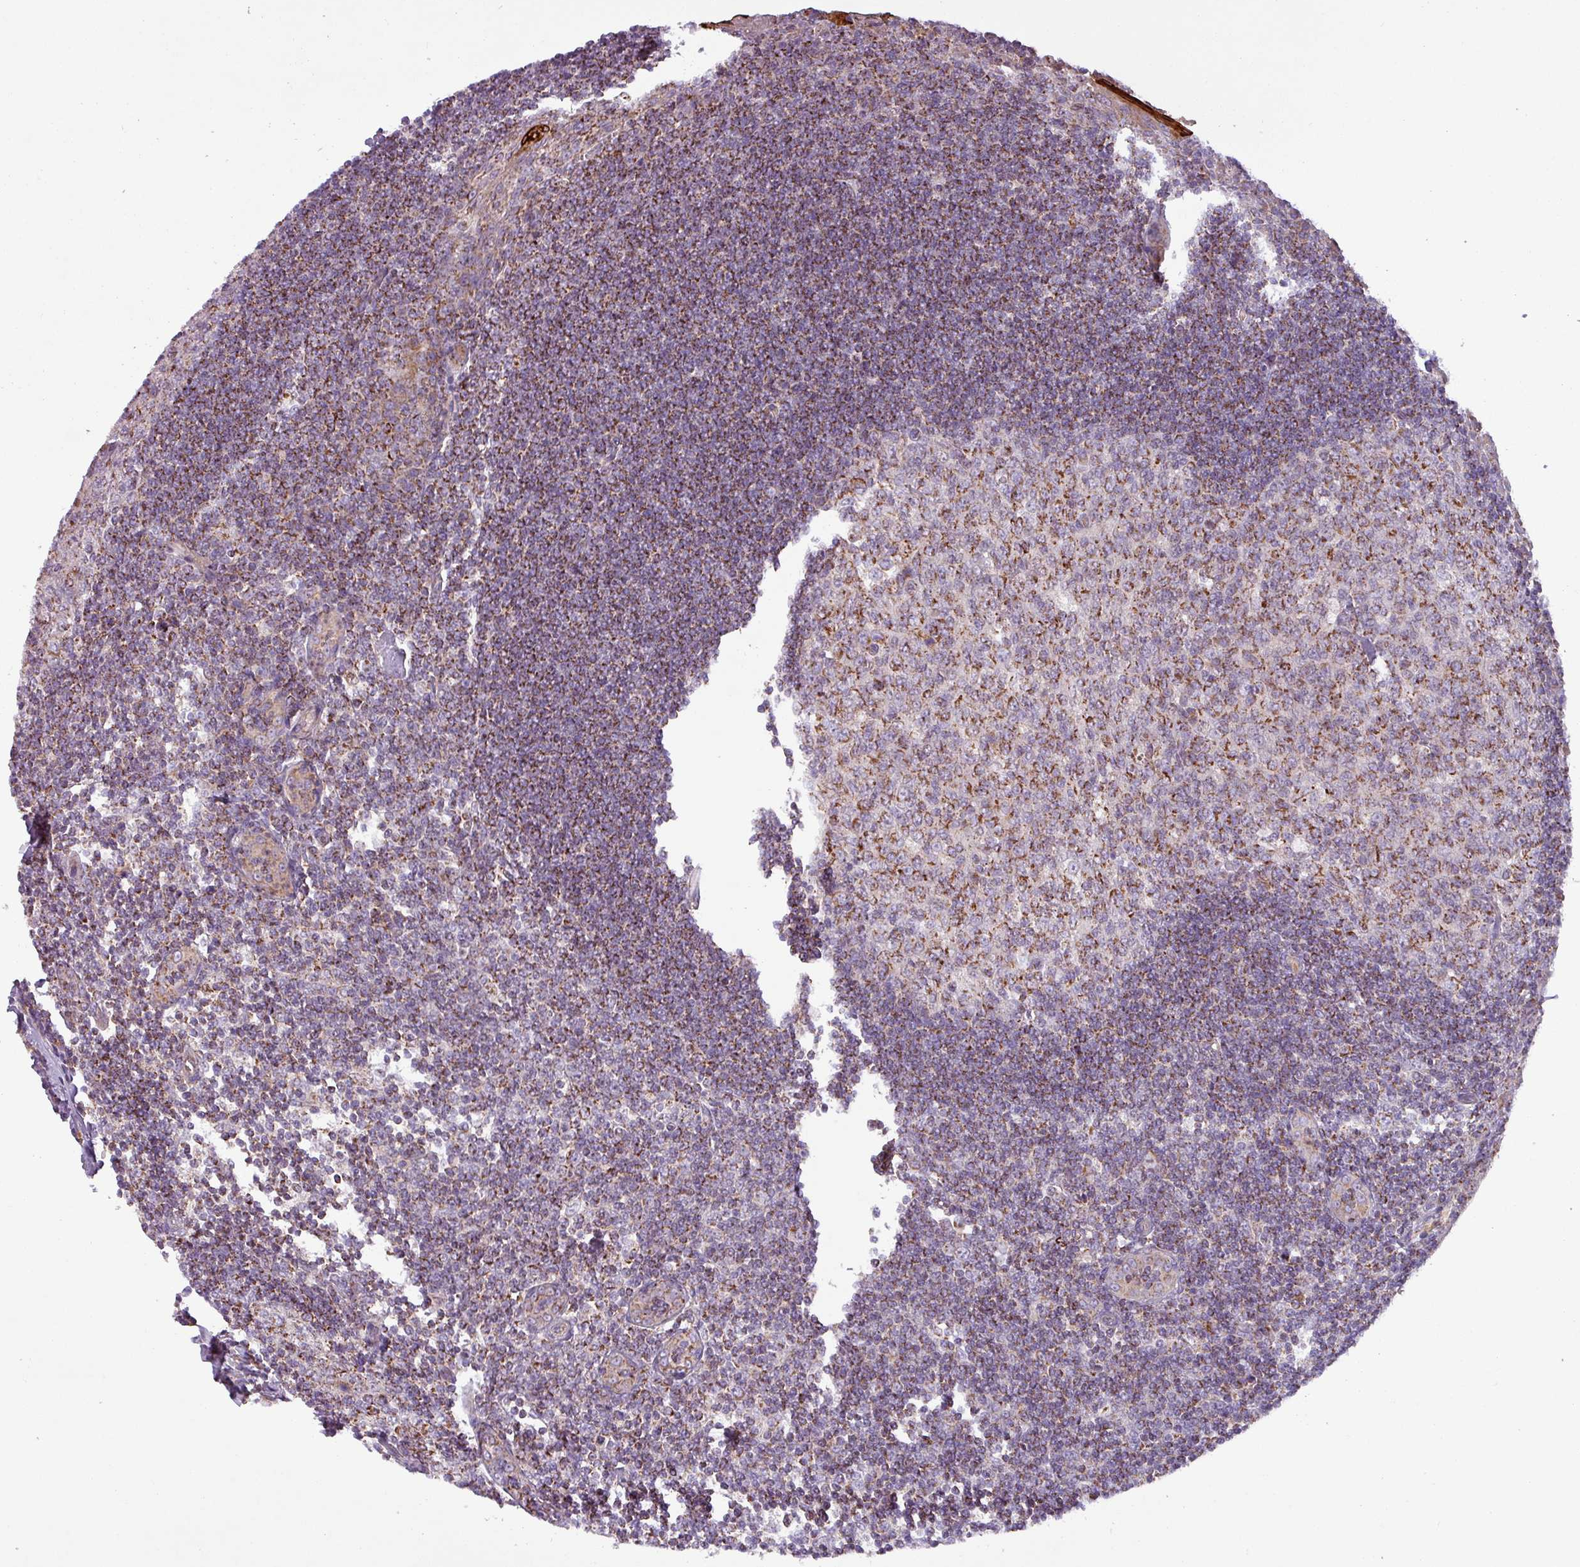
{"staining": {"intensity": "moderate", "quantity": ">75%", "location": "cytoplasmic/membranous"}, "tissue": "tonsil", "cell_type": "Germinal center cells", "image_type": "normal", "snomed": [{"axis": "morphology", "description": "Normal tissue, NOS"}, {"axis": "topography", "description": "Tonsil"}], "caption": "Protein expression analysis of normal human tonsil reveals moderate cytoplasmic/membranous expression in approximately >75% of germinal center cells. The staining was performed using DAB, with brown indicating positive protein expression. Nuclei are stained blue with hematoxylin.", "gene": "PNMA6A", "patient": {"sex": "male", "age": 27}}